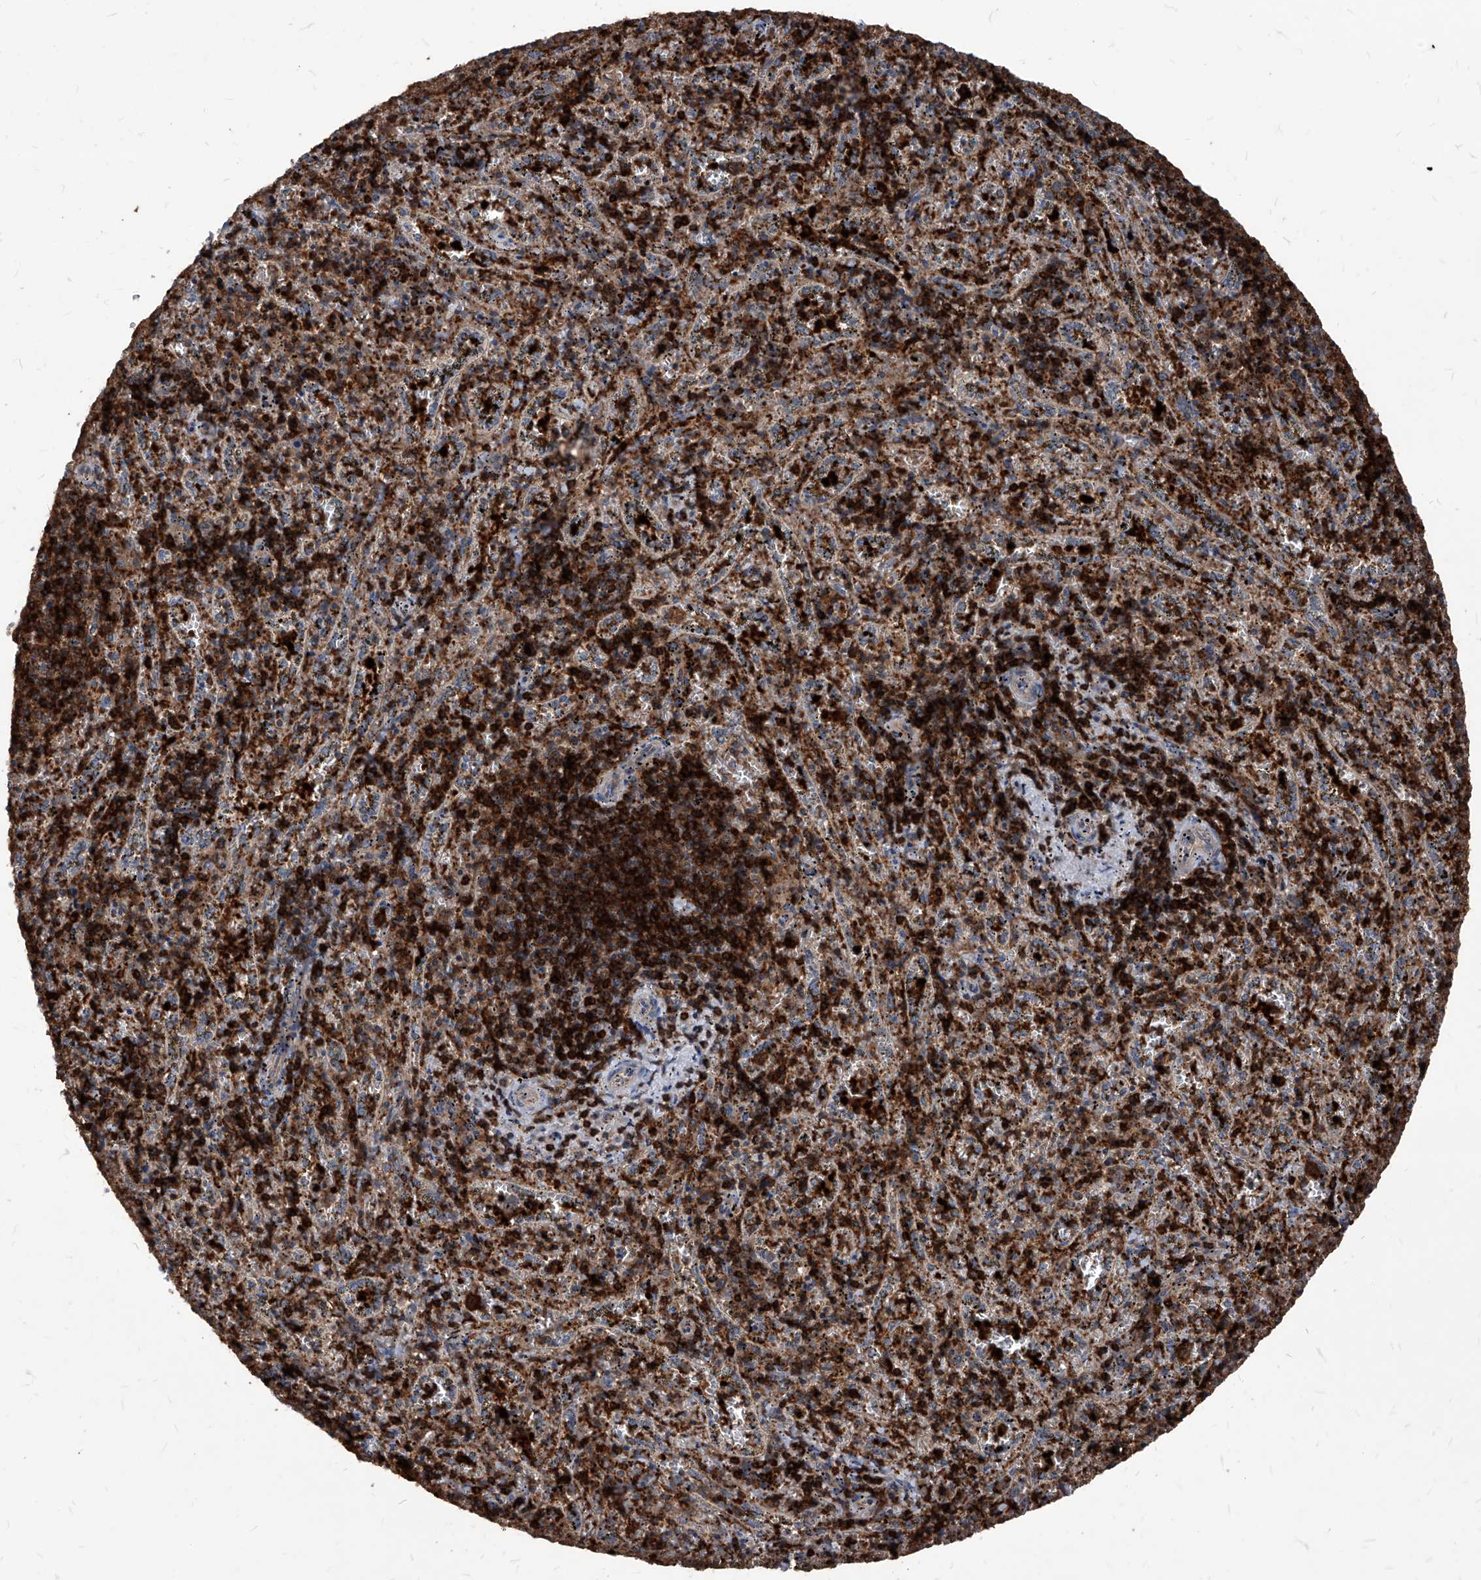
{"staining": {"intensity": "strong", "quantity": "<25%", "location": "nuclear"}, "tissue": "spleen", "cell_type": "Cells in red pulp", "image_type": "normal", "snomed": [{"axis": "morphology", "description": "Normal tissue, NOS"}, {"axis": "topography", "description": "Spleen"}], "caption": "The immunohistochemical stain highlights strong nuclear staining in cells in red pulp of benign spleen. (Stains: DAB (3,3'-diaminobenzidine) in brown, nuclei in blue, Microscopy: brightfield microscopy at high magnification).", "gene": "ABRACL", "patient": {"sex": "male", "age": 11}}